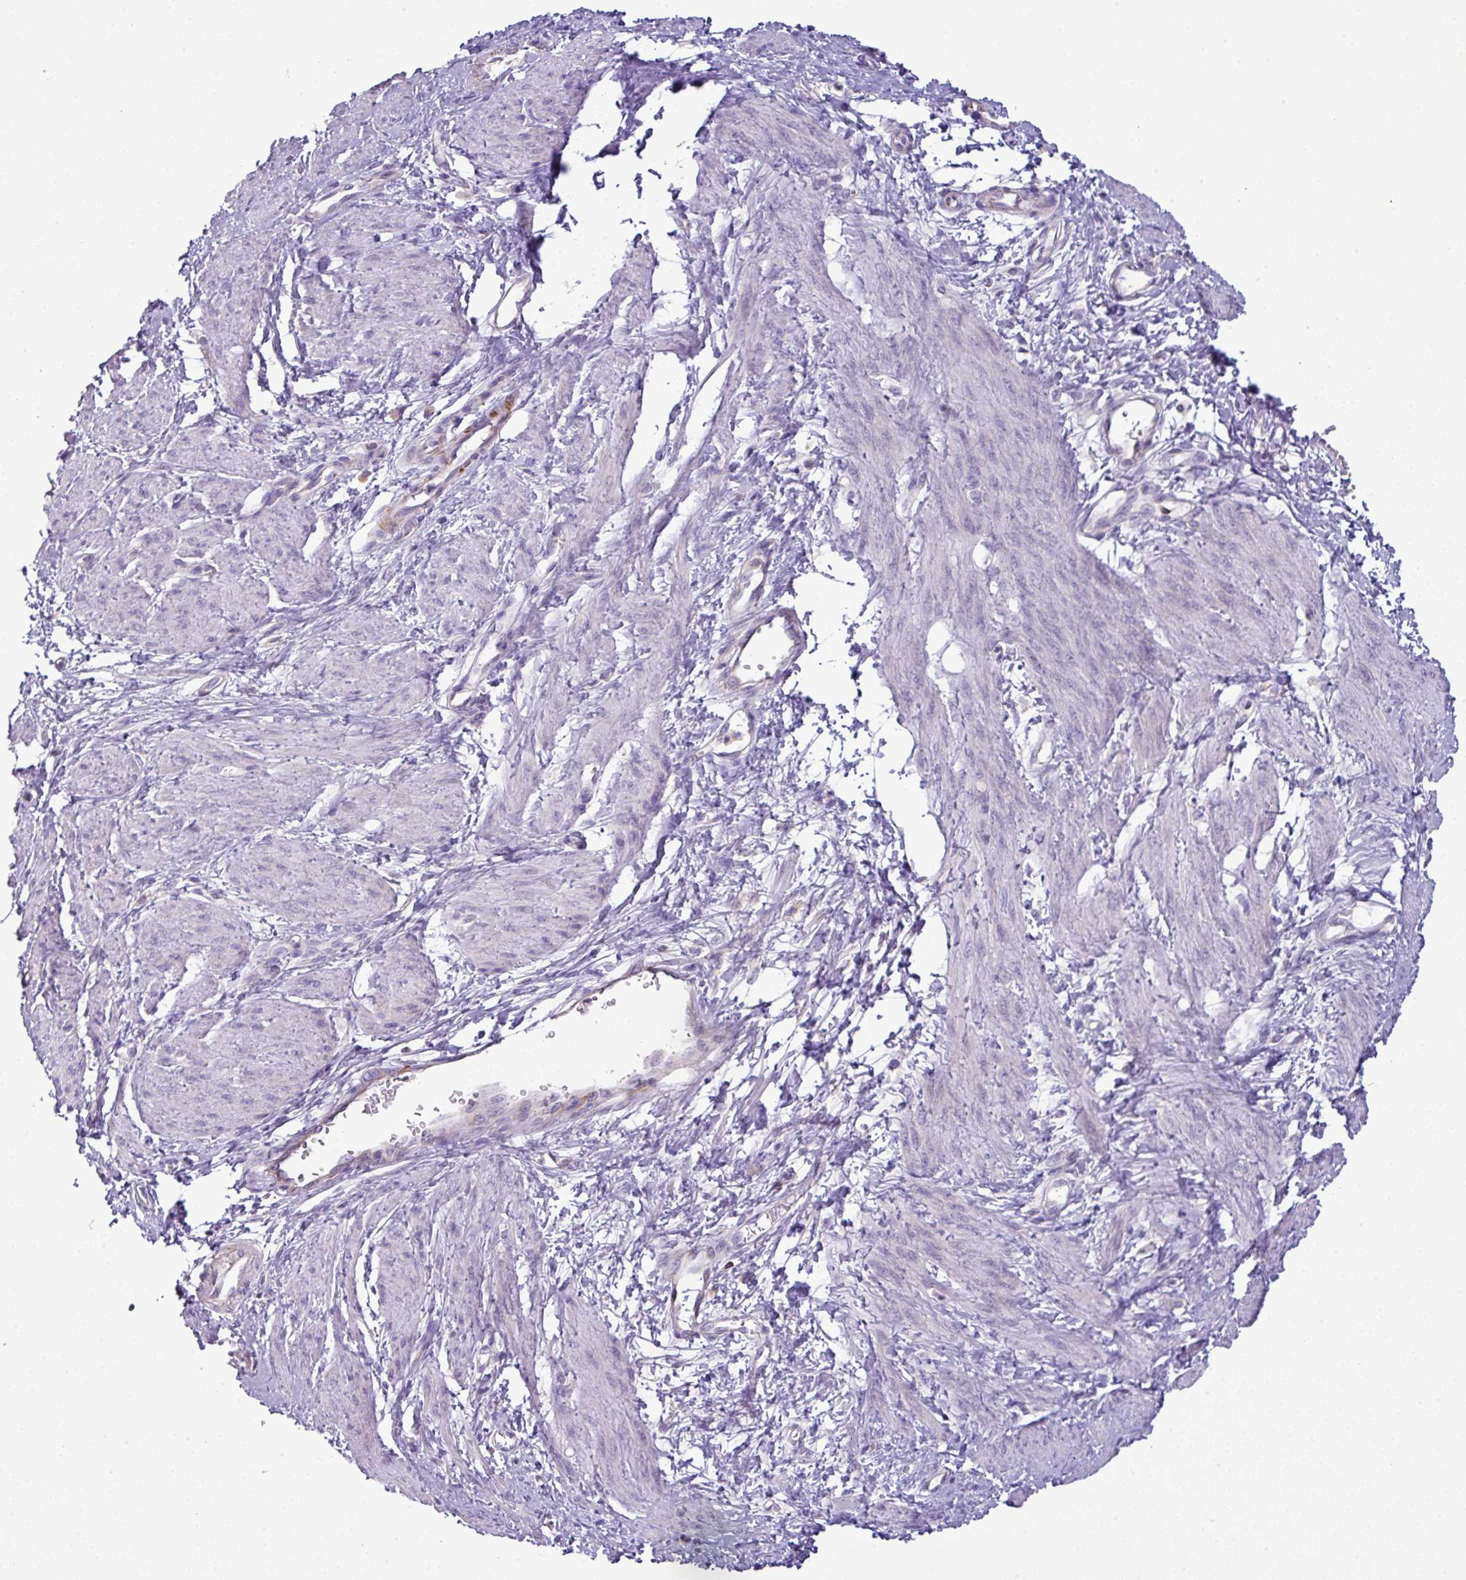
{"staining": {"intensity": "negative", "quantity": "none", "location": "none"}, "tissue": "smooth muscle", "cell_type": "Smooth muscle cells", "image_type": "normal", "snomed": [{"axis": "morphology", "description": "Normal tissue, NOS"}, {"axis": "topography", "description": "Smooth muscle"}, {"axis": "topography", "description": "Uterus"}], "caption": "IHC micrograph of benign smooth muscle: human smooth muscle stained with DAB (3,3'-diaminobenzidine) reveals no significant protein staining in smooth muscle cells. (Brightfield microscopy of DAB (3,3'-diaminobenzidine) immunohistochemistry (IHC) at high magnification).", "gene": "TRAPPC1", "patient": {"sex": "female", "age": 39}}